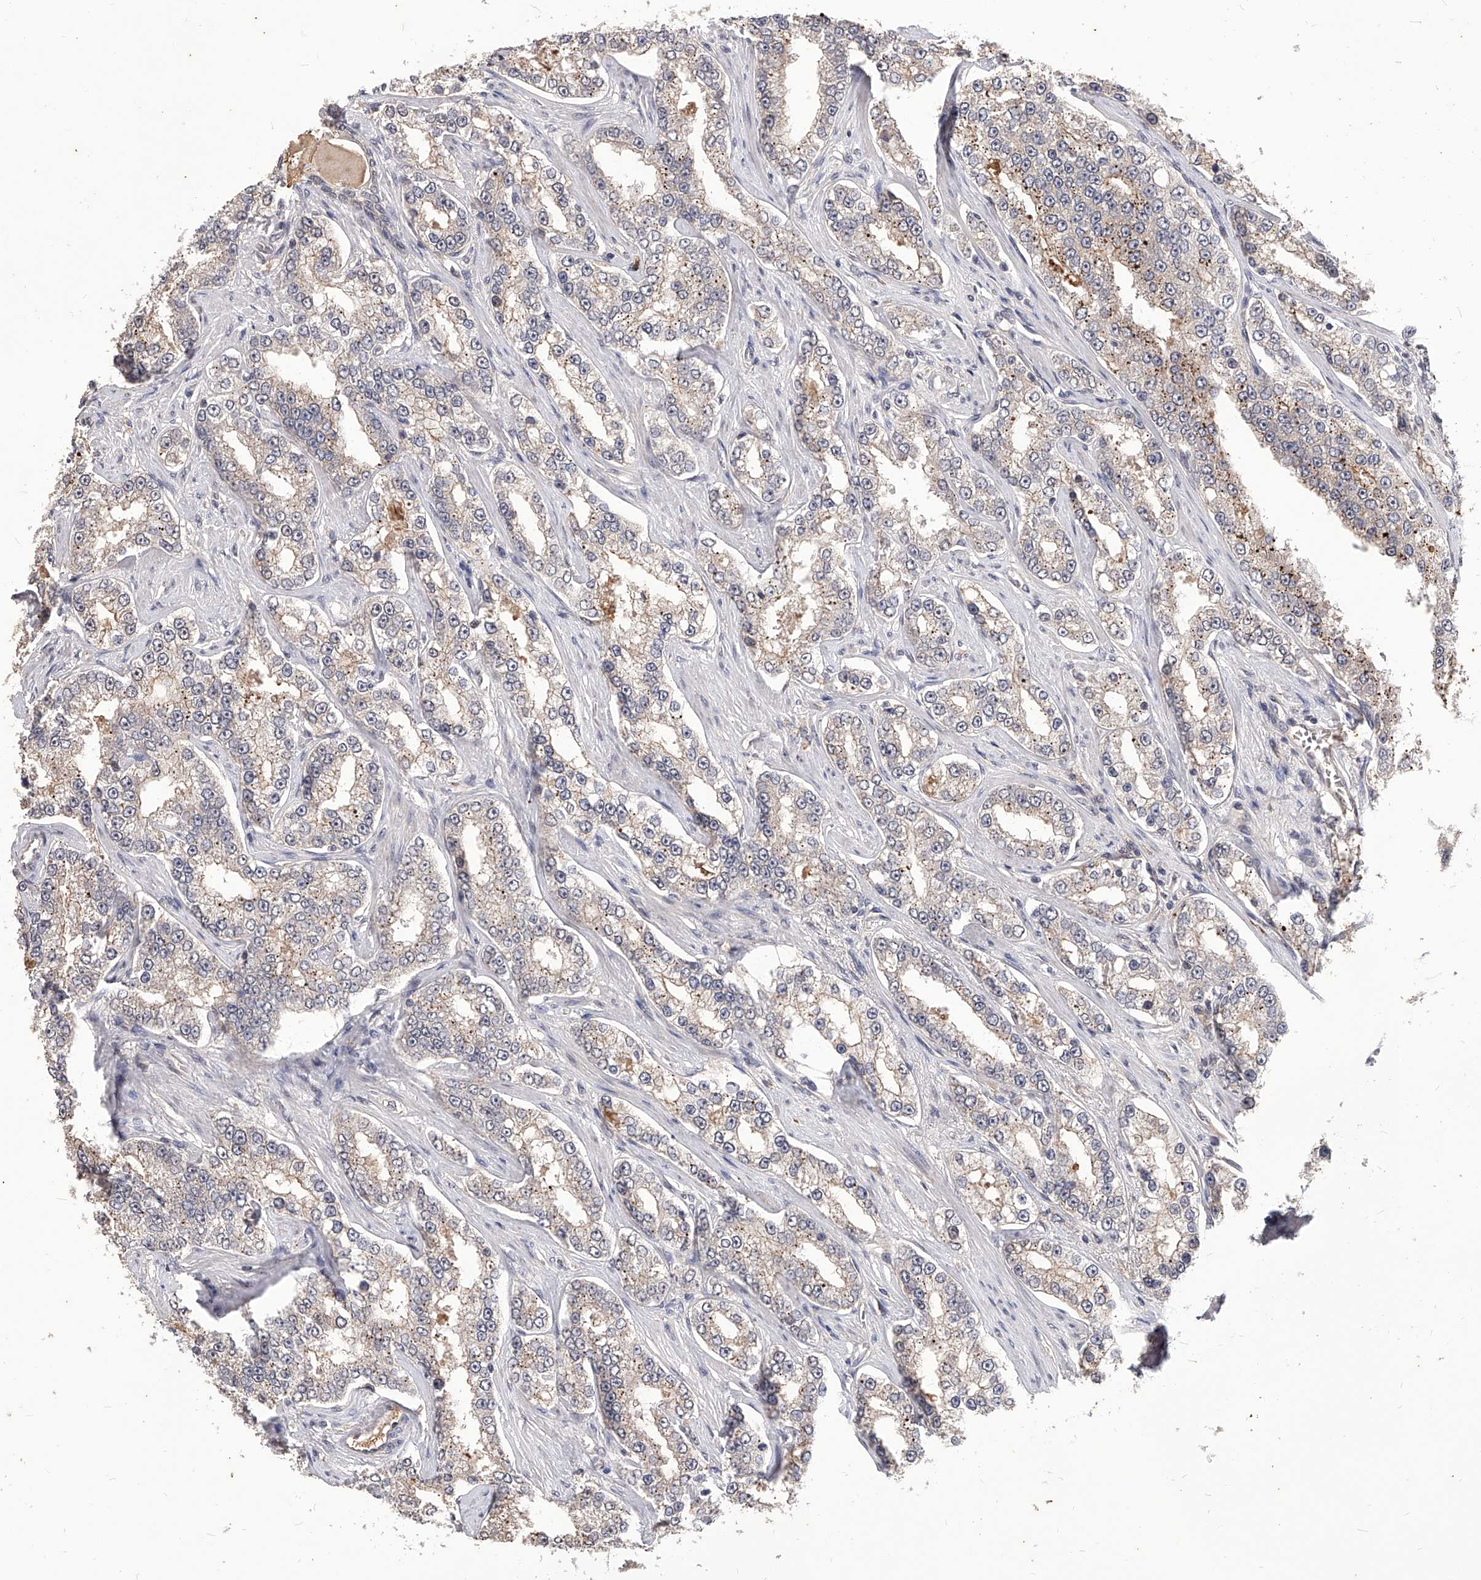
{"staining": {"intensity": "weak", "quantity": "<25%", "location": "cytoplasmic/membranous"}, "tissue": "prostate cancer", "cell_type": "Tumor cells", "image_type": "cancer", "snomed": [{"axis": "morphology", "description": "Normal tissue, NOS"}, {"axis": "morphology", "description": "Adenocarcinoma, High grade"}, {"axis": "topography", "description": "Prostate"}], "caption": "The photomicrograph shows no staining of tumor cells in prostate cancer. (Brightfield microscopy of DAB immunohistochemistry (IHC) at high magnification).", "gene": "CFAP410", "patient": {"sex": "male", "age": 83}}